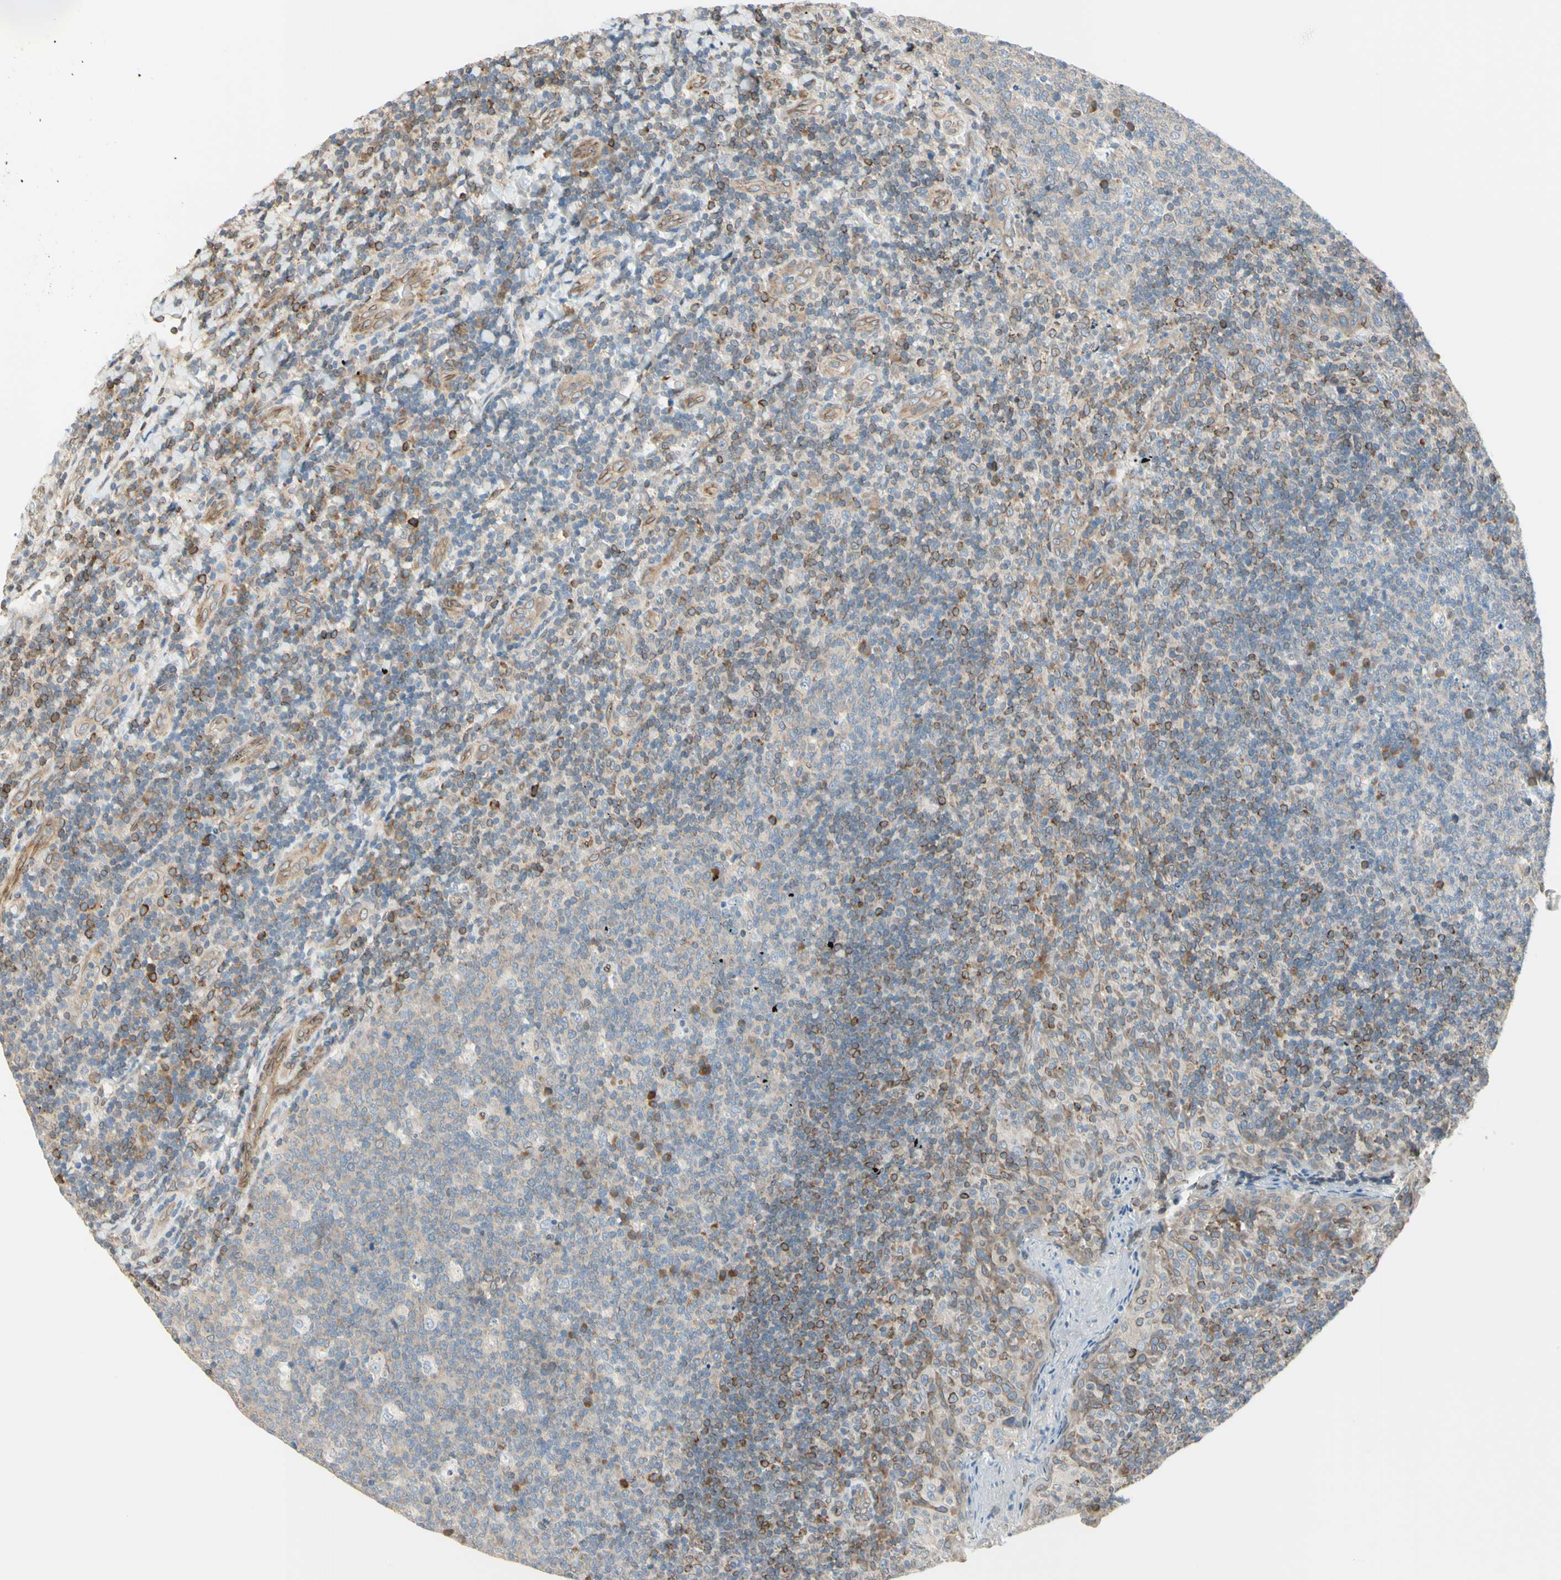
{"staining": {"intensity": "negative", "quantity": "none", "location": "none"}, "tissue": "tonsil", "cell_type": "Germinal center cells", "image_type": "normal", "snomed": [{"axis": "morphology", "description": "Normal tissue, NOS"}, {"axis": "topography", "description": "Tonsil"}], "caption": "Immunohistochemistry (IHC) micrograph of unremarkable human tonsil stained for a protein (brown), which reveals no positivity in germinal center cells.", "gene": "TRAF2", "patient": {"sex": "male", "age": 17}}